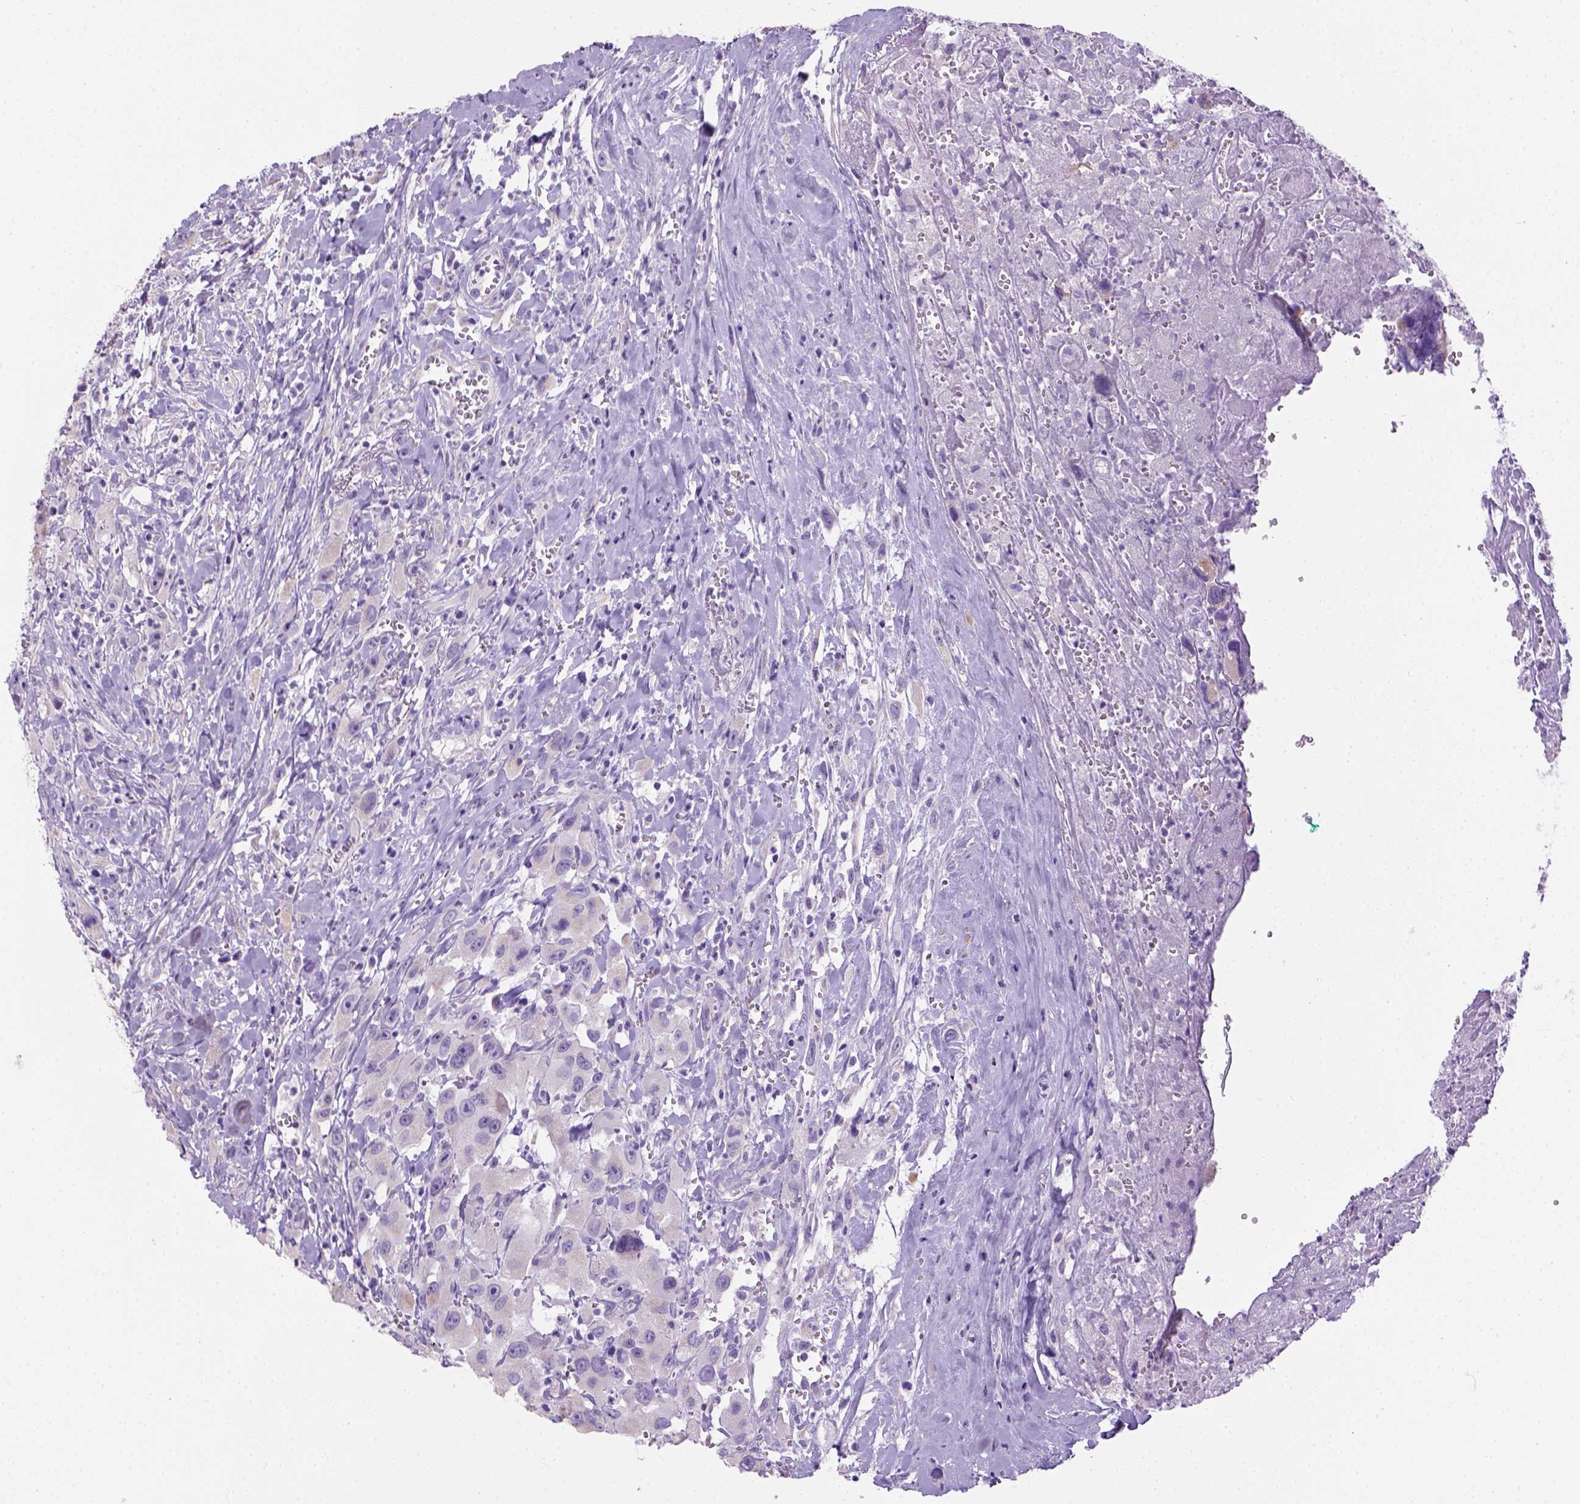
{"staining": {"intensity": "negative", "quantity": "none", "location": "none"}, "tissue": "head and neck cancer", "cell_type": "Tumor cells", "image_type": "cancer", "snomed": [{"axis": "morphology", "description": "Squamous cell carcinoma, NOS"}, {"axis": "morphology", "description": "Squamous cell carcinoma, metastatic, NOS"}, {"axis": "topography", "description": "Oral tissue"}, {"axis": "topography", "description": "Head-Neck"}], "caption": "The IHC image has no significant positivity in tumor cells of head and neck cancer (squamous cell carcinoma) tissue.", "gene": "ARHGEF33", "patient": {"sex": "female", "age": 85}}